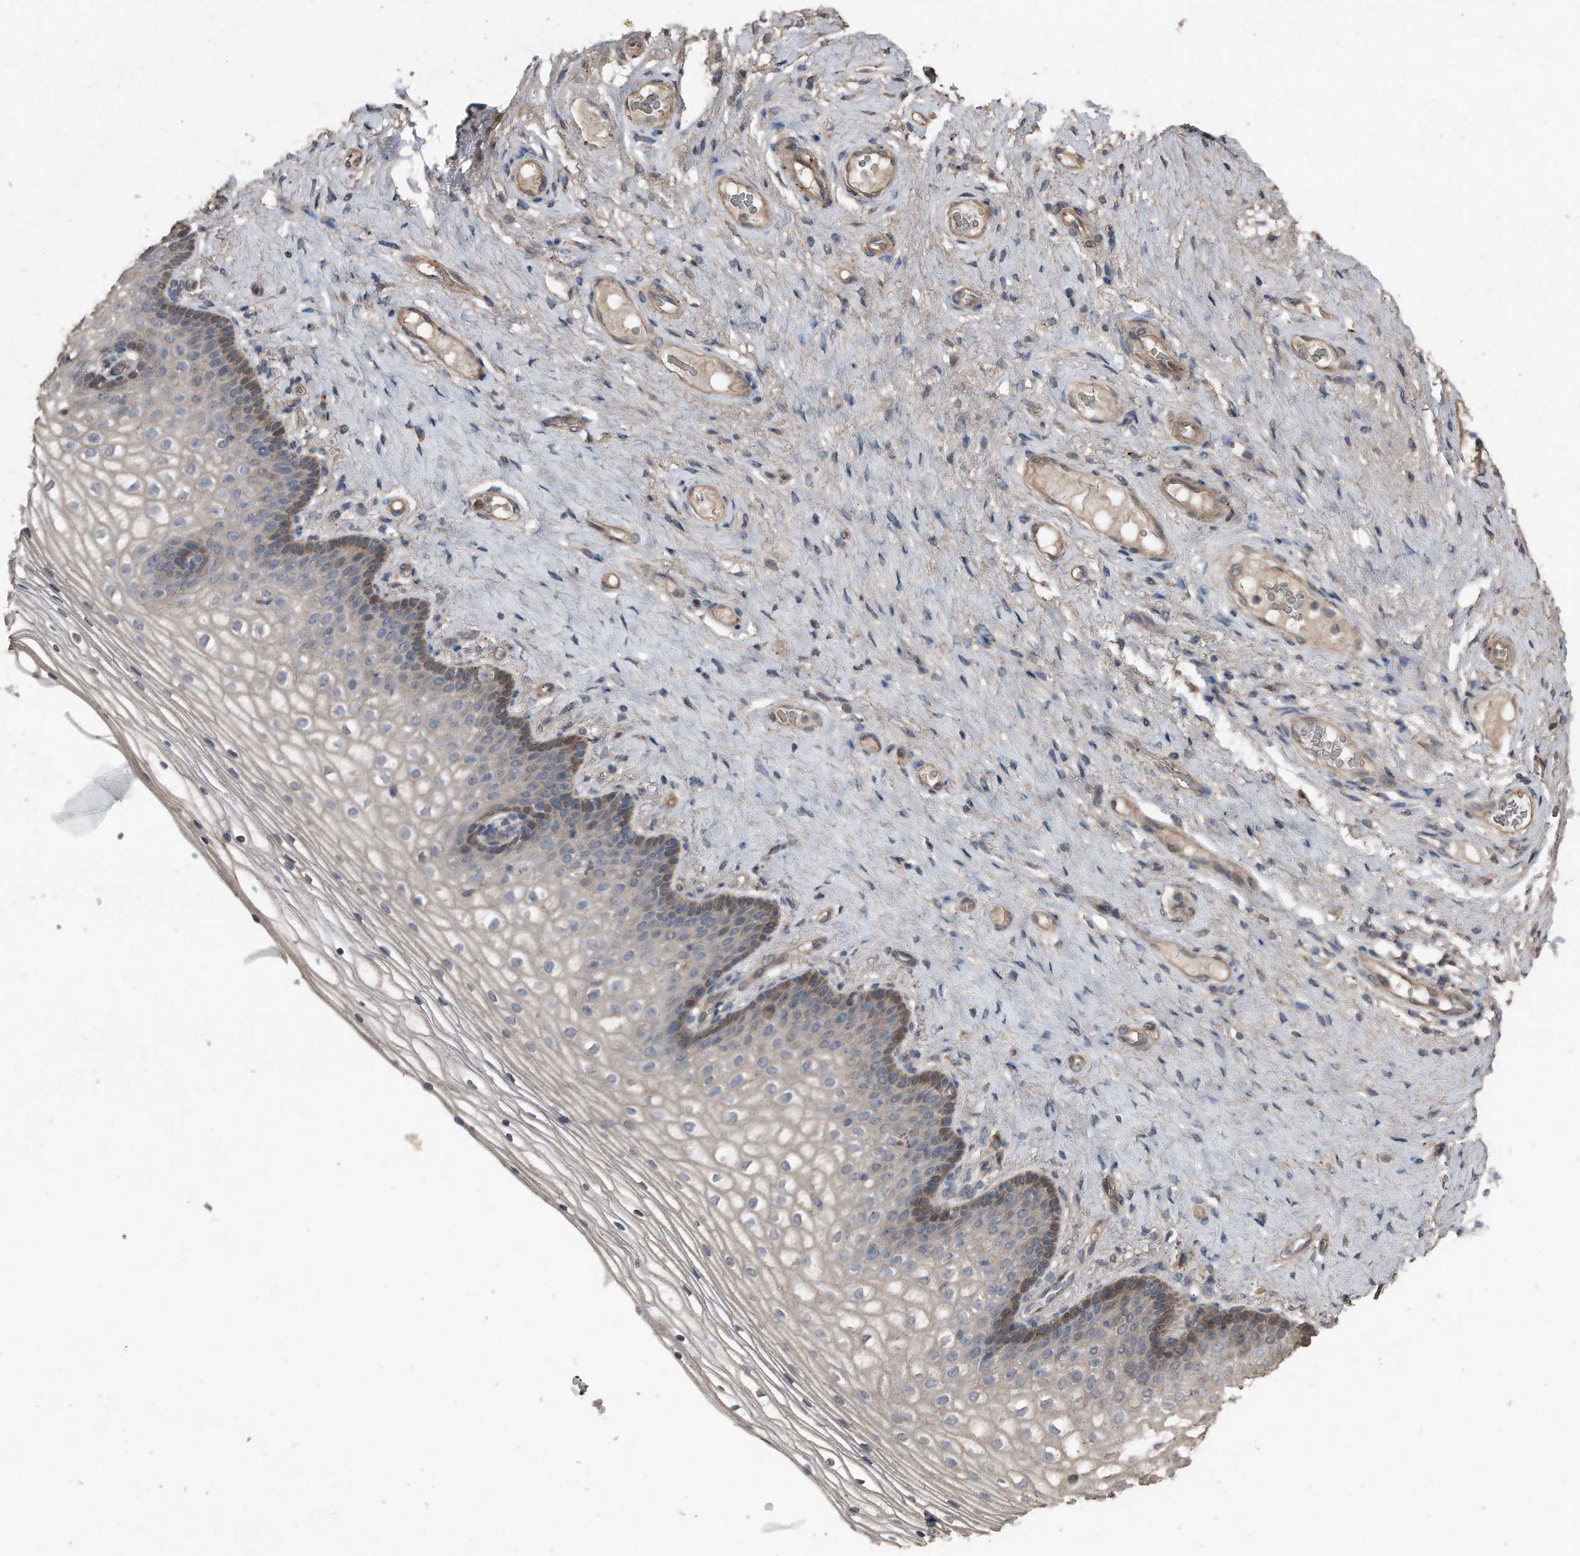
{"staining": {"intensity": "moderate", "quantity": "<25%", "location": "cytoplasmic/membranous"}, "tissue": "vagina", "cell_type": "Squamous epithelial cells", "image_type": "normal", "snomed": [{"axis": "morphology", "description": "Normal tissue, NOS"}, {"axis": "topography", "description": "Vagina"}], "caption": "Immunohistochemical staining of unremarkable vagina reveals moderate cytoplasmic/membranous protein positivity in about <25% of squamous epithelial cells. (DAB (3,3'-diaminobenzidine) IHC with brightfield microscopy, high magnification).", "gene": "ANKRD10", "patient": {"sex": "female", "age": 60}}